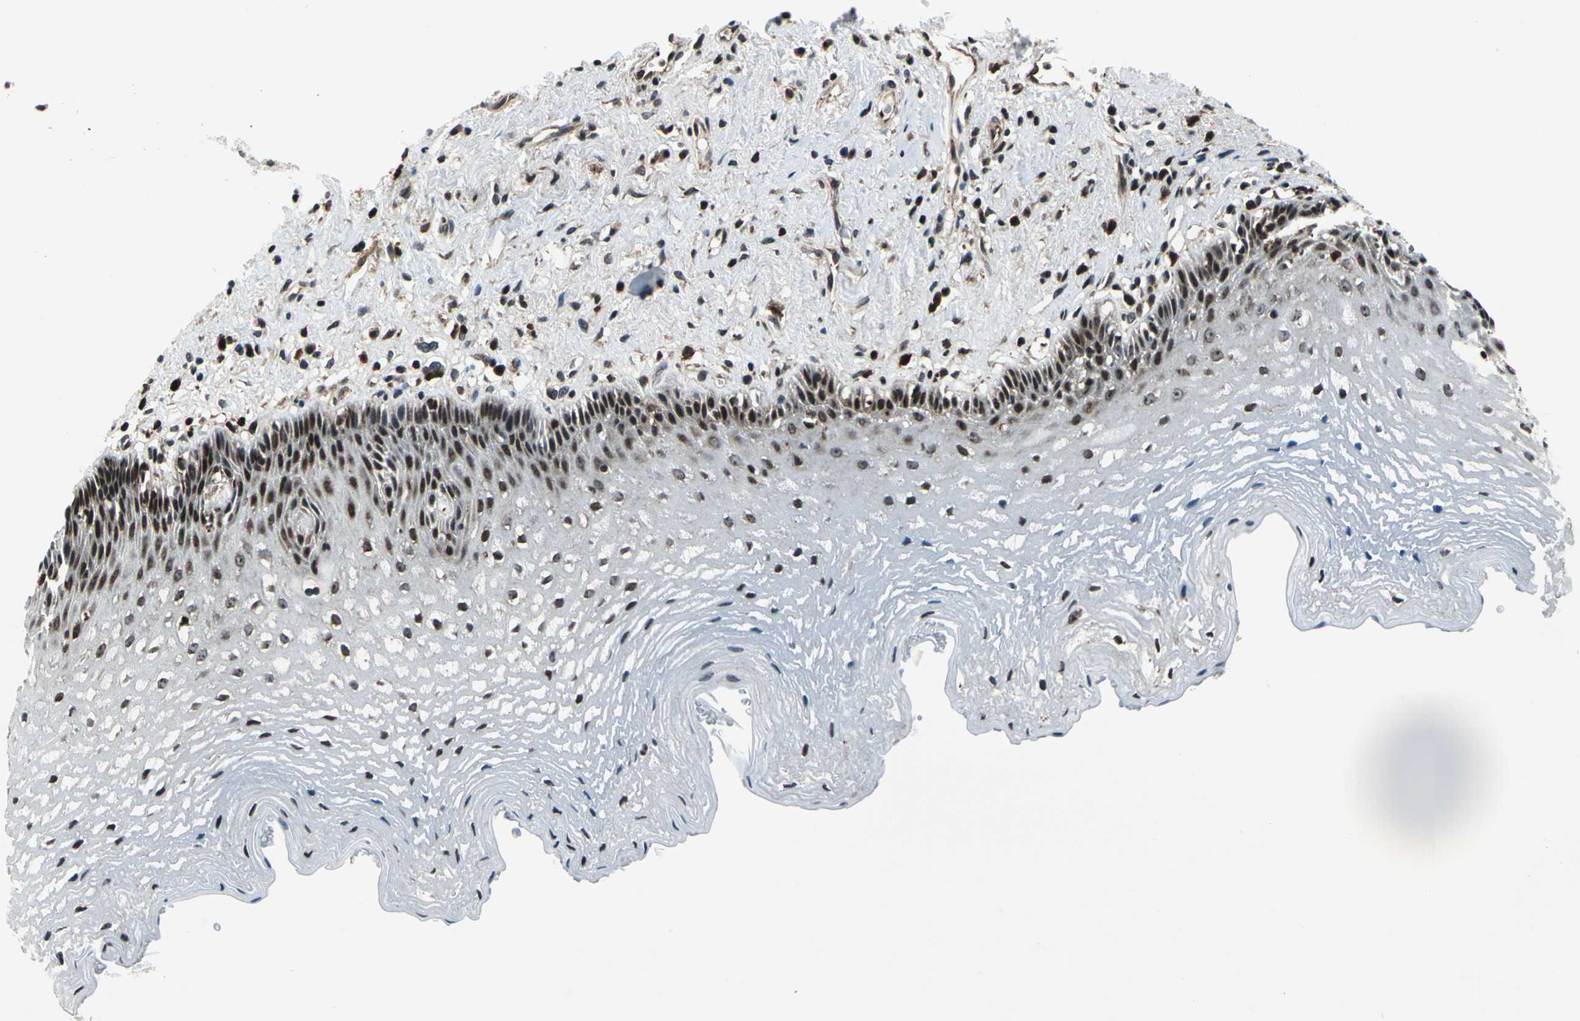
{"staining": {"intensity": "strong", "quantity": "<25%", "location": "nuclear"}, "tissue": "esophagus", "cell_type": "Squamous epithelial cells", "image_type": "normal", "snomed": [{"axis": "morphology", "description": "Normal tissue, NOS"}, {"axis": "topography", "description": "Esophagus"}], "caption": "Approximately <25% of squamous epithelial cells in unremarkable human esophagus display strong nuclear protein expression as visualized by brown immunohistochemical staining.", "gene": "AATF", "patient": {"sex": "female", "age": 70}}